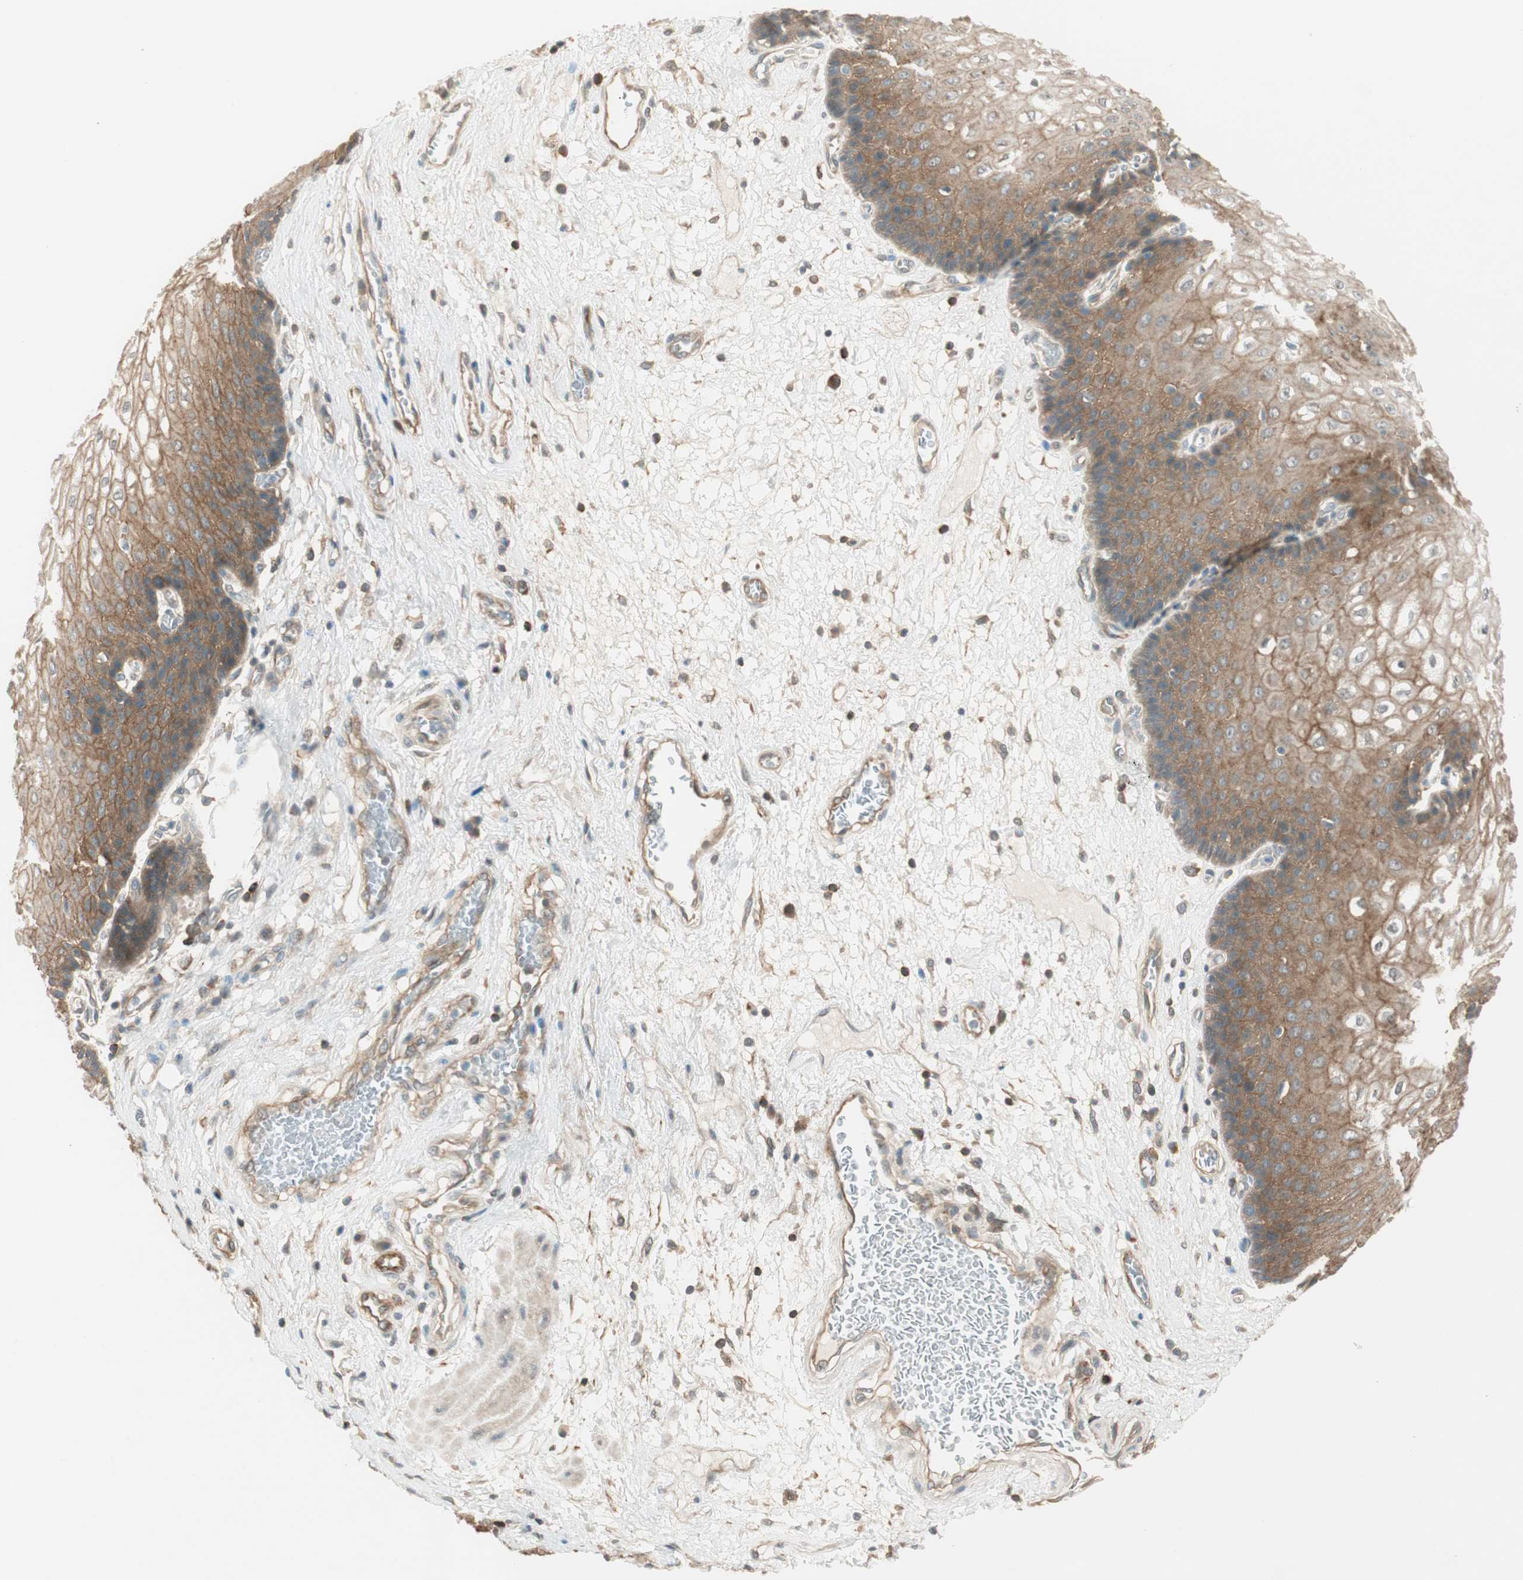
{"staining": {"intensity": "strong", "quantity": ">75%", "location": "cytoplasmic/membranous"}, "tissue": "esophagus", "cell_type": "Squamous epithelial cells", "image_type": "normal", "snomed": [{"axis": "morphology", "description": "Normal tissue, NOS"}, {"axis": "topography", "description": "Esophagus"}], "caption": "A brown stain highlights strong cytoplasmic/membranous staining of a protein in squamous epithelial cells of benign esophagus. Using DAB (3,3'-diaminobenzidine) (brown) and hematoxylin (blue) stains, captured at high magnification using brightfield microscopy.", "gene": "PSMD8", "patient": {"sex": "male", "age": 48}}